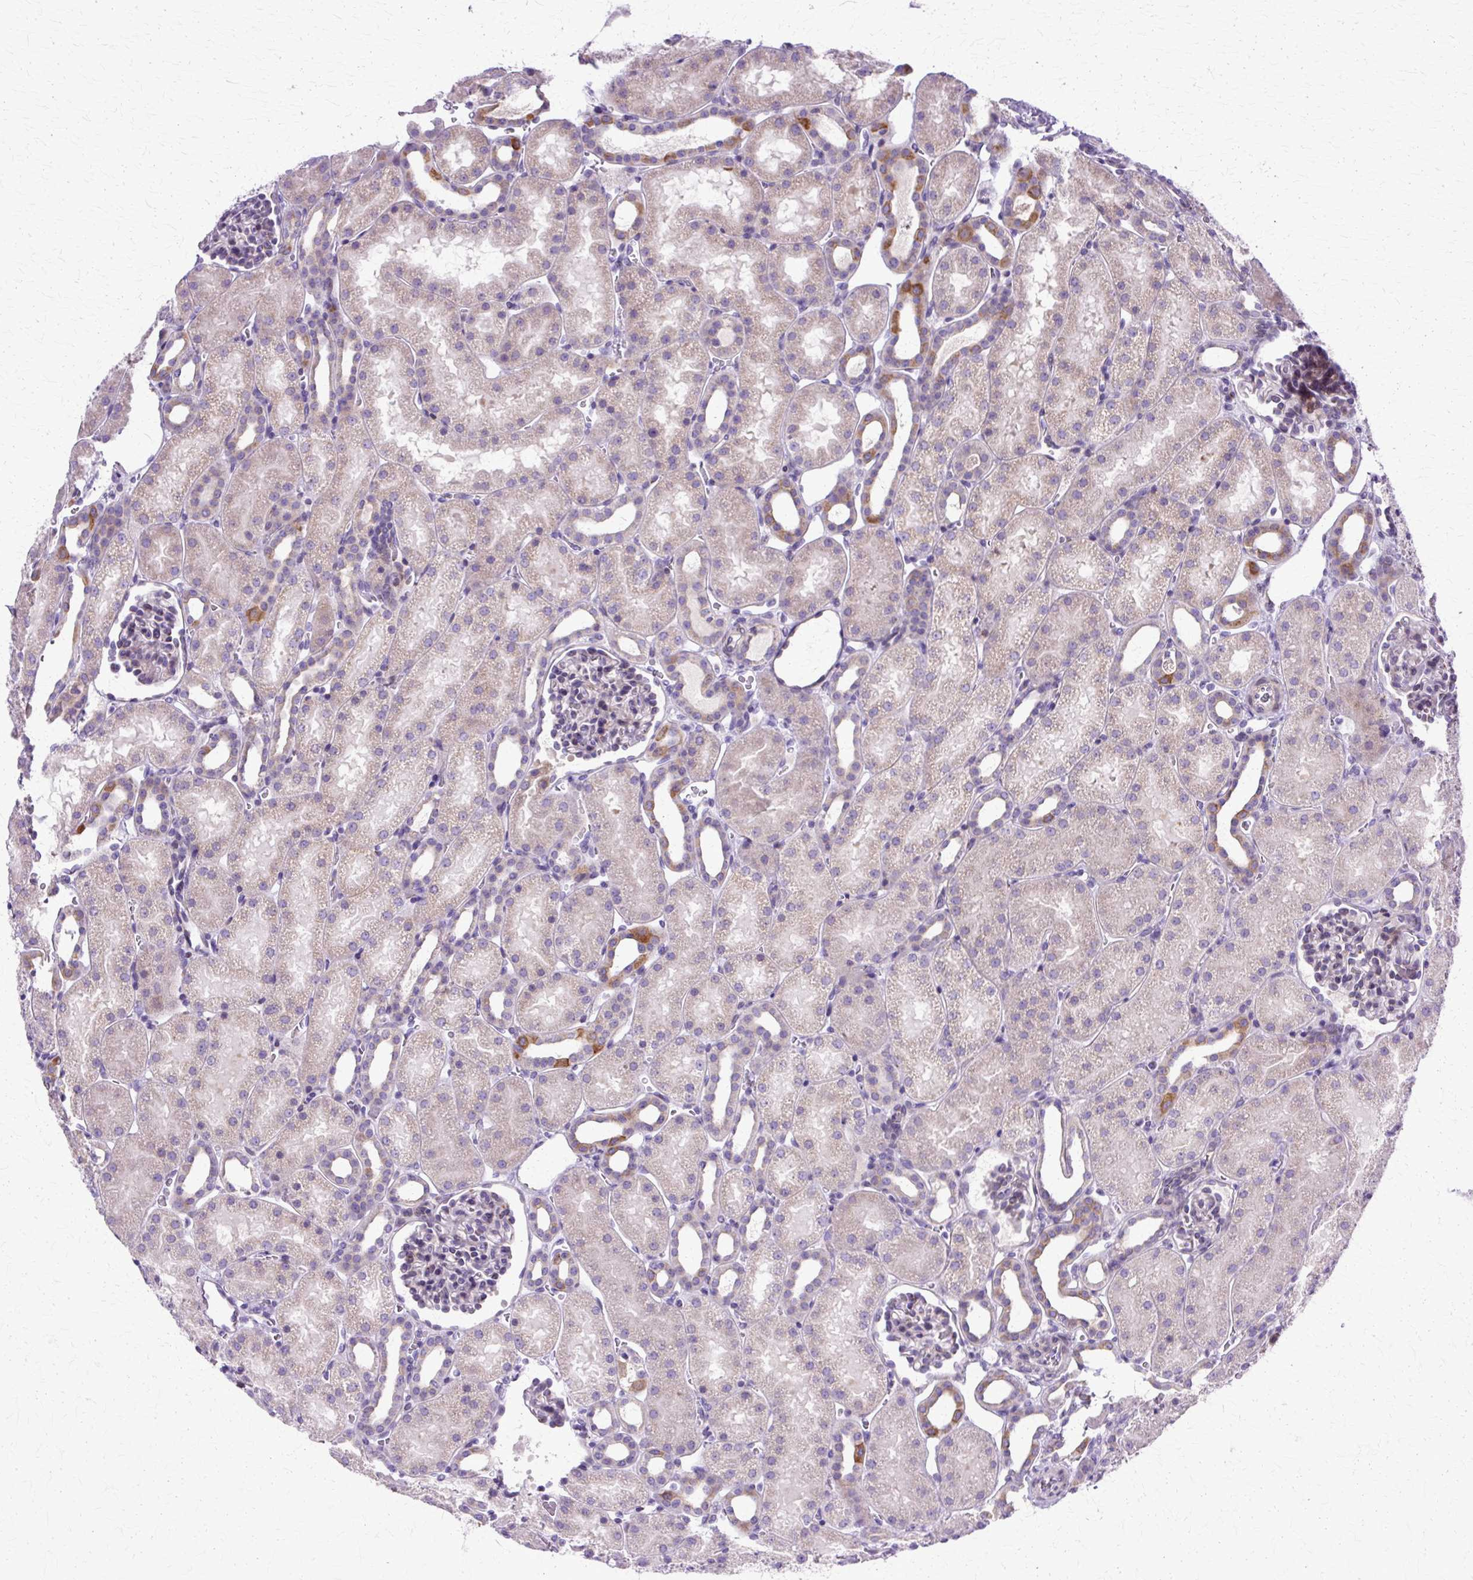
{"staining": {"intensity": "negative", "quantity": "none", "location": "none"}, "tissue": "kidney", "cell_type": "Cells in glomeruli", "image_type": "normal", "snomed": [{"axis": "morphology", "description": "Normal tissue, NOS"}, {"axis": "topography", "description": "Kidney"}], "caption": "A high-resolution photomicrograph shows immunohistochemistry staining of unremarkable kidney, which displays no significant positivity in cells in glomeruli.", "gene": "TBC1D3B", "patient": {"sex": "male", "age": 2}}